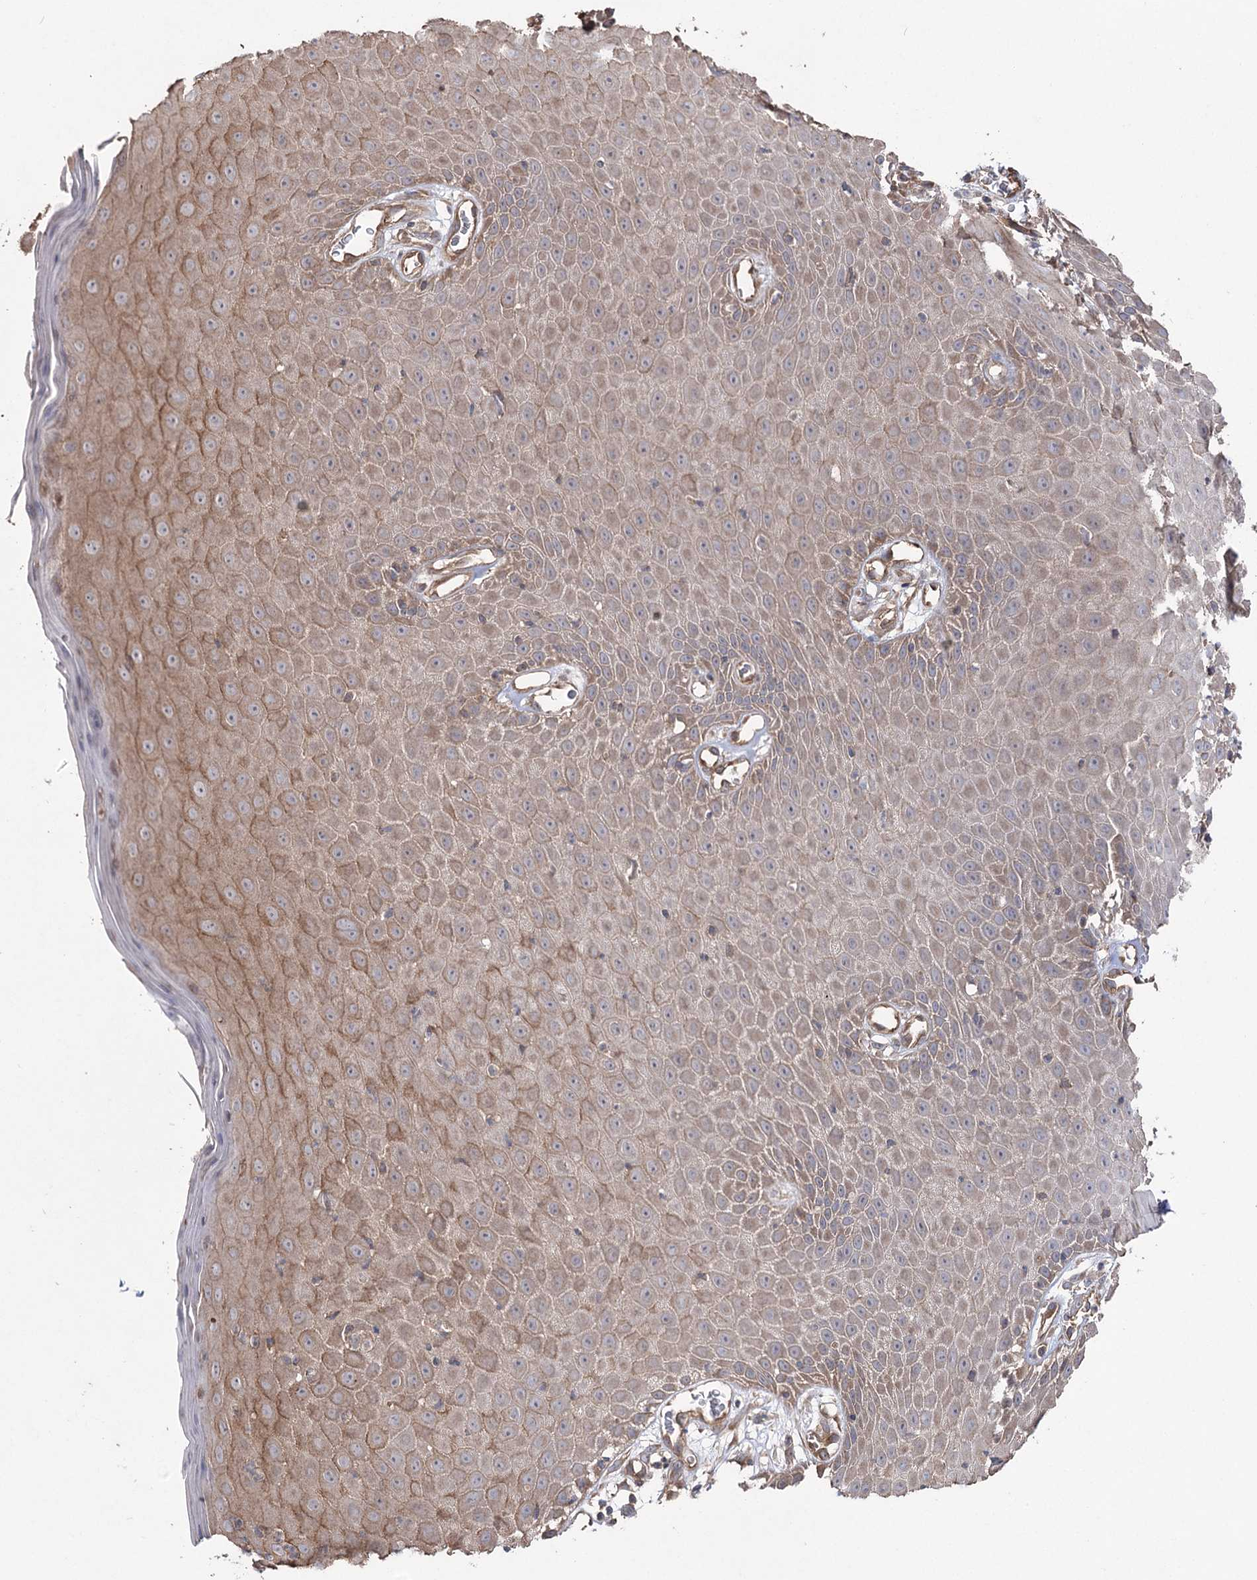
{"staining": {"intensity": "moderate", "quantity": ">75%", "location": "cytoplasmic/membranous"}, "tissue": "skin", "cell_type": "Epidermal cells", "image_type": "normal", "snomed": [{"axis": "morphology", "description": "Normal tissue, NOS"}, {"axis": "topography", "description": "Vulva"}], "caption": "Immunohistochemical staining of benign human skin reveals >75% levels of moderate cytoplasmic/membranous protein expression in about >75% of epidermal cells.", "gene": "LARS2", "patient": {"sex": "female", "age": 68}}